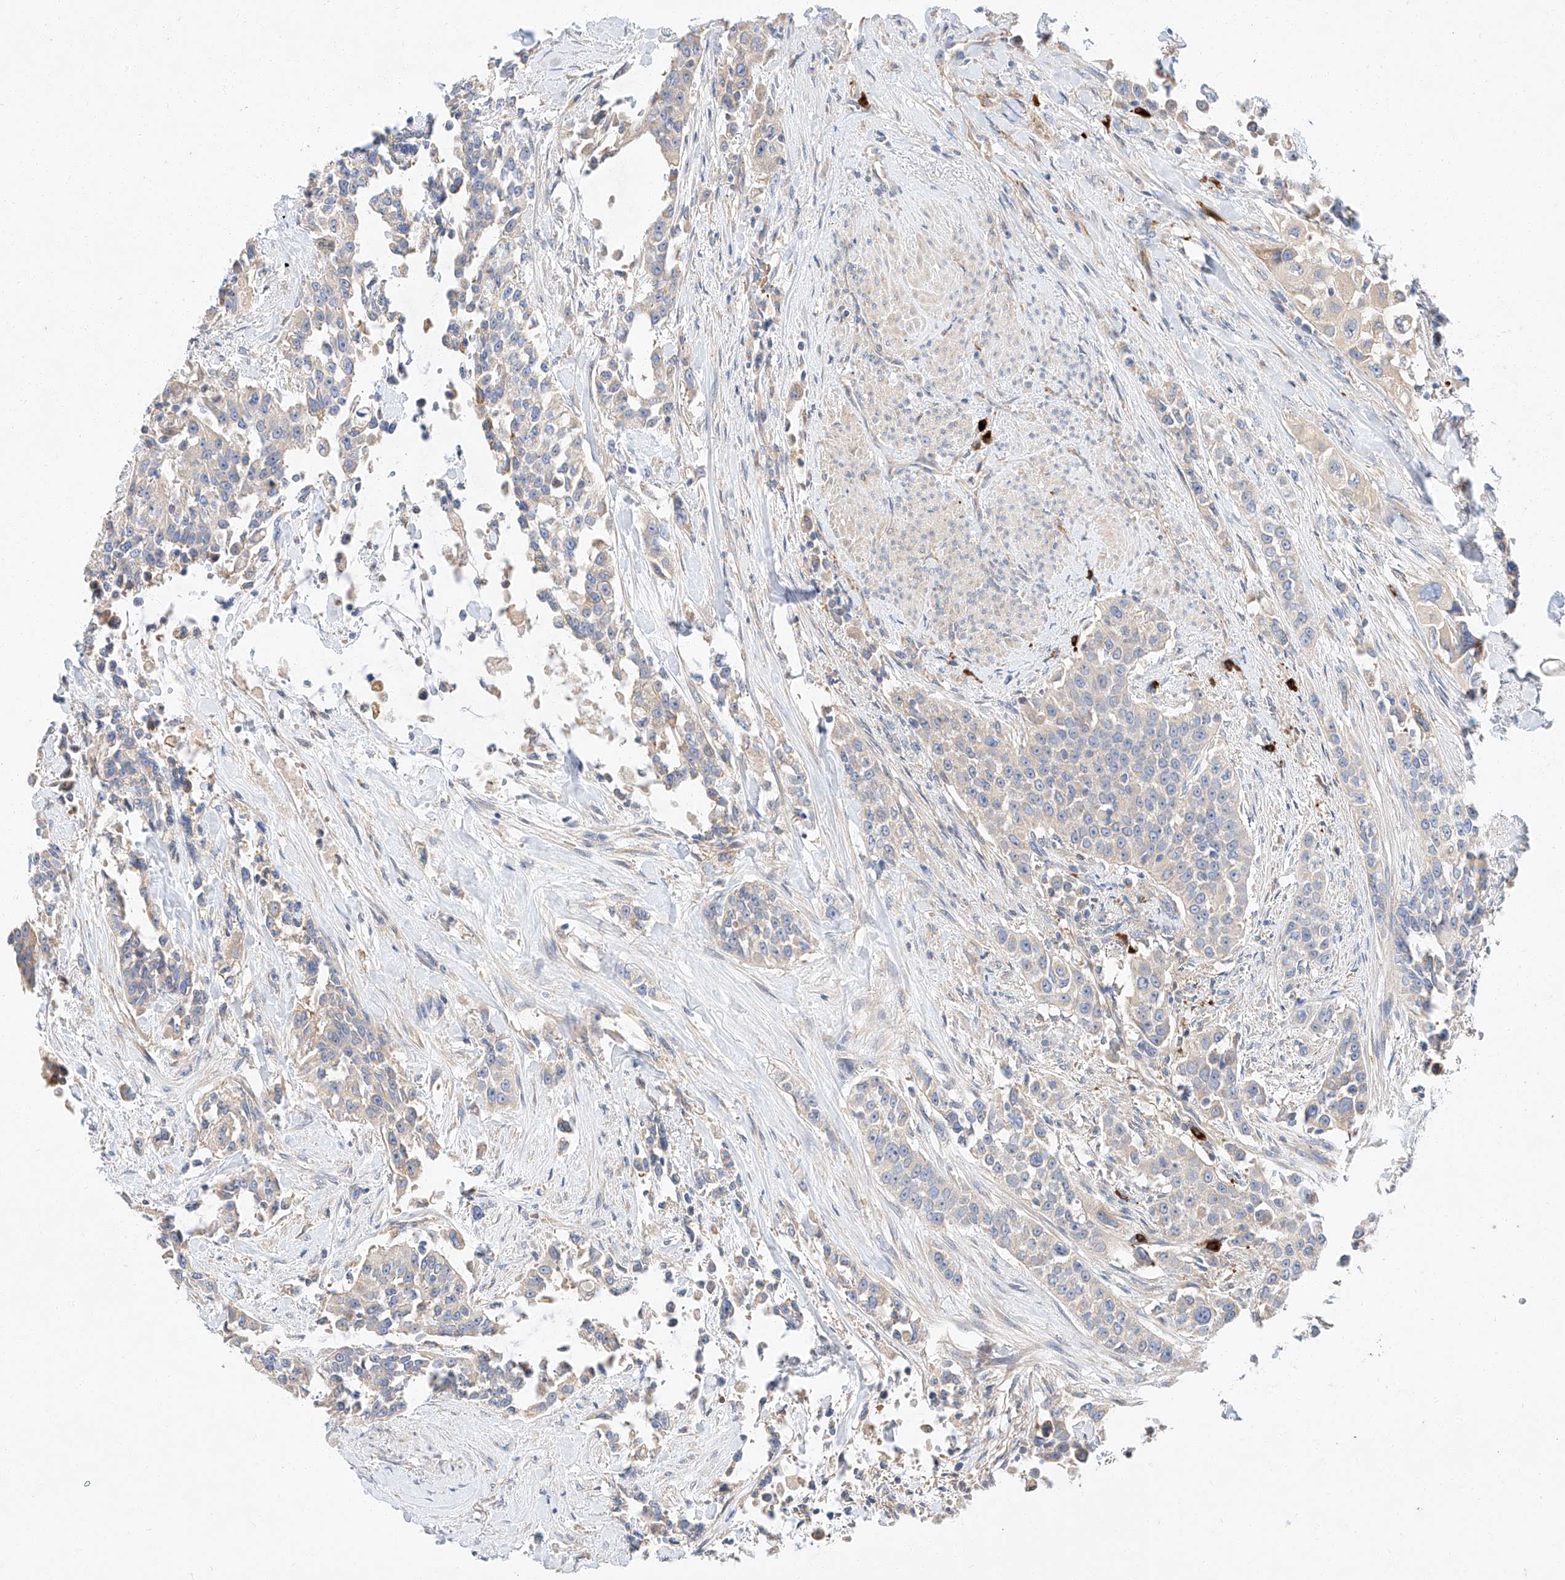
{"staining": {"intensity": "negative", "quantity": "none", "location": "none"}, "tissue": "urothelial cancer", "cell_type": "Tumor cells", "image_type": "cancer", "snomed": [{"axis": "morphology", "description": "Urothelial carcinoma, High grade"}, {"axis": "topography", "description": "Urinary bladder"}], "caption": "Histopathology image shows no protein positivity in tumor cells of urothelial carcinoma (high-grade) tissue. Brightfield microscopy of immunohistochemistry stained with DAB (3,3'-diaminobenzidine) (brown) and hematoxylin (blue), captured at high magnification.", "gene": "GLMN", "patient": {"sex": "female", "age": 80}}